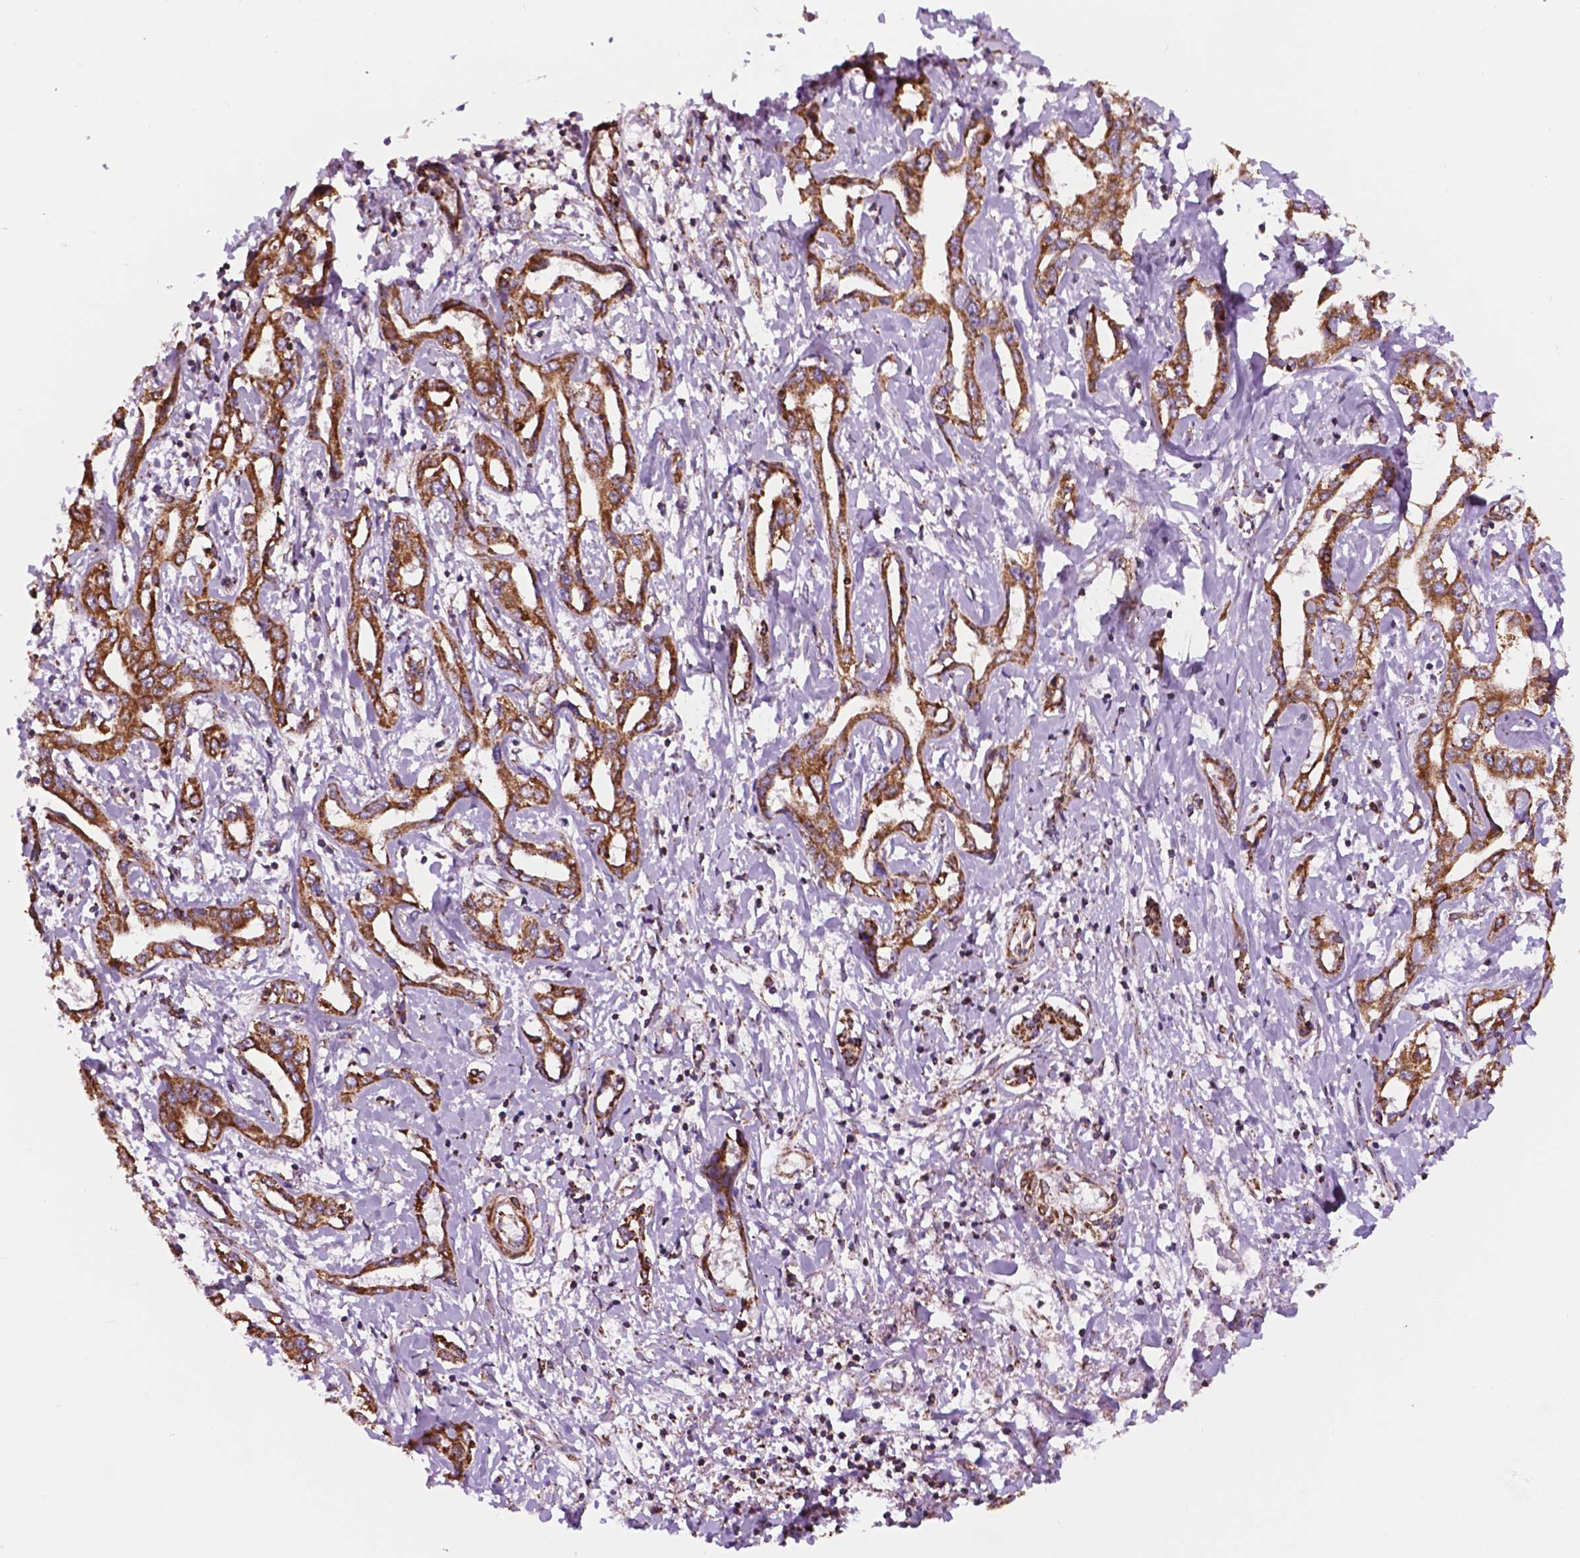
{"staining": {"intensity": "strong", "quantity": ">75%", "location": "cytoplasmic/membranous"}, "tissue": "liver cancer", "cell_type": "Tumor cells", "image_type": "cancer", "snomed": [{"axis": "morphology", "description": "Cholangiocarcinoma"}, {"axis": "topography", "description": "Liver"}], "caption": "Brown immunohistochemical staining in cholangiocarcinoma (liver) reveals strong cytoplasmic/membranous expression in approximately >75% of tumor cells. The staining was performed using DAB to visualize the protein expression in brown, while the nuclei were stained in blue with hematoxylin (Magnification: 20x).", "gene": "GEMIN4", "patient": {"sex": "male", "age": 59}}